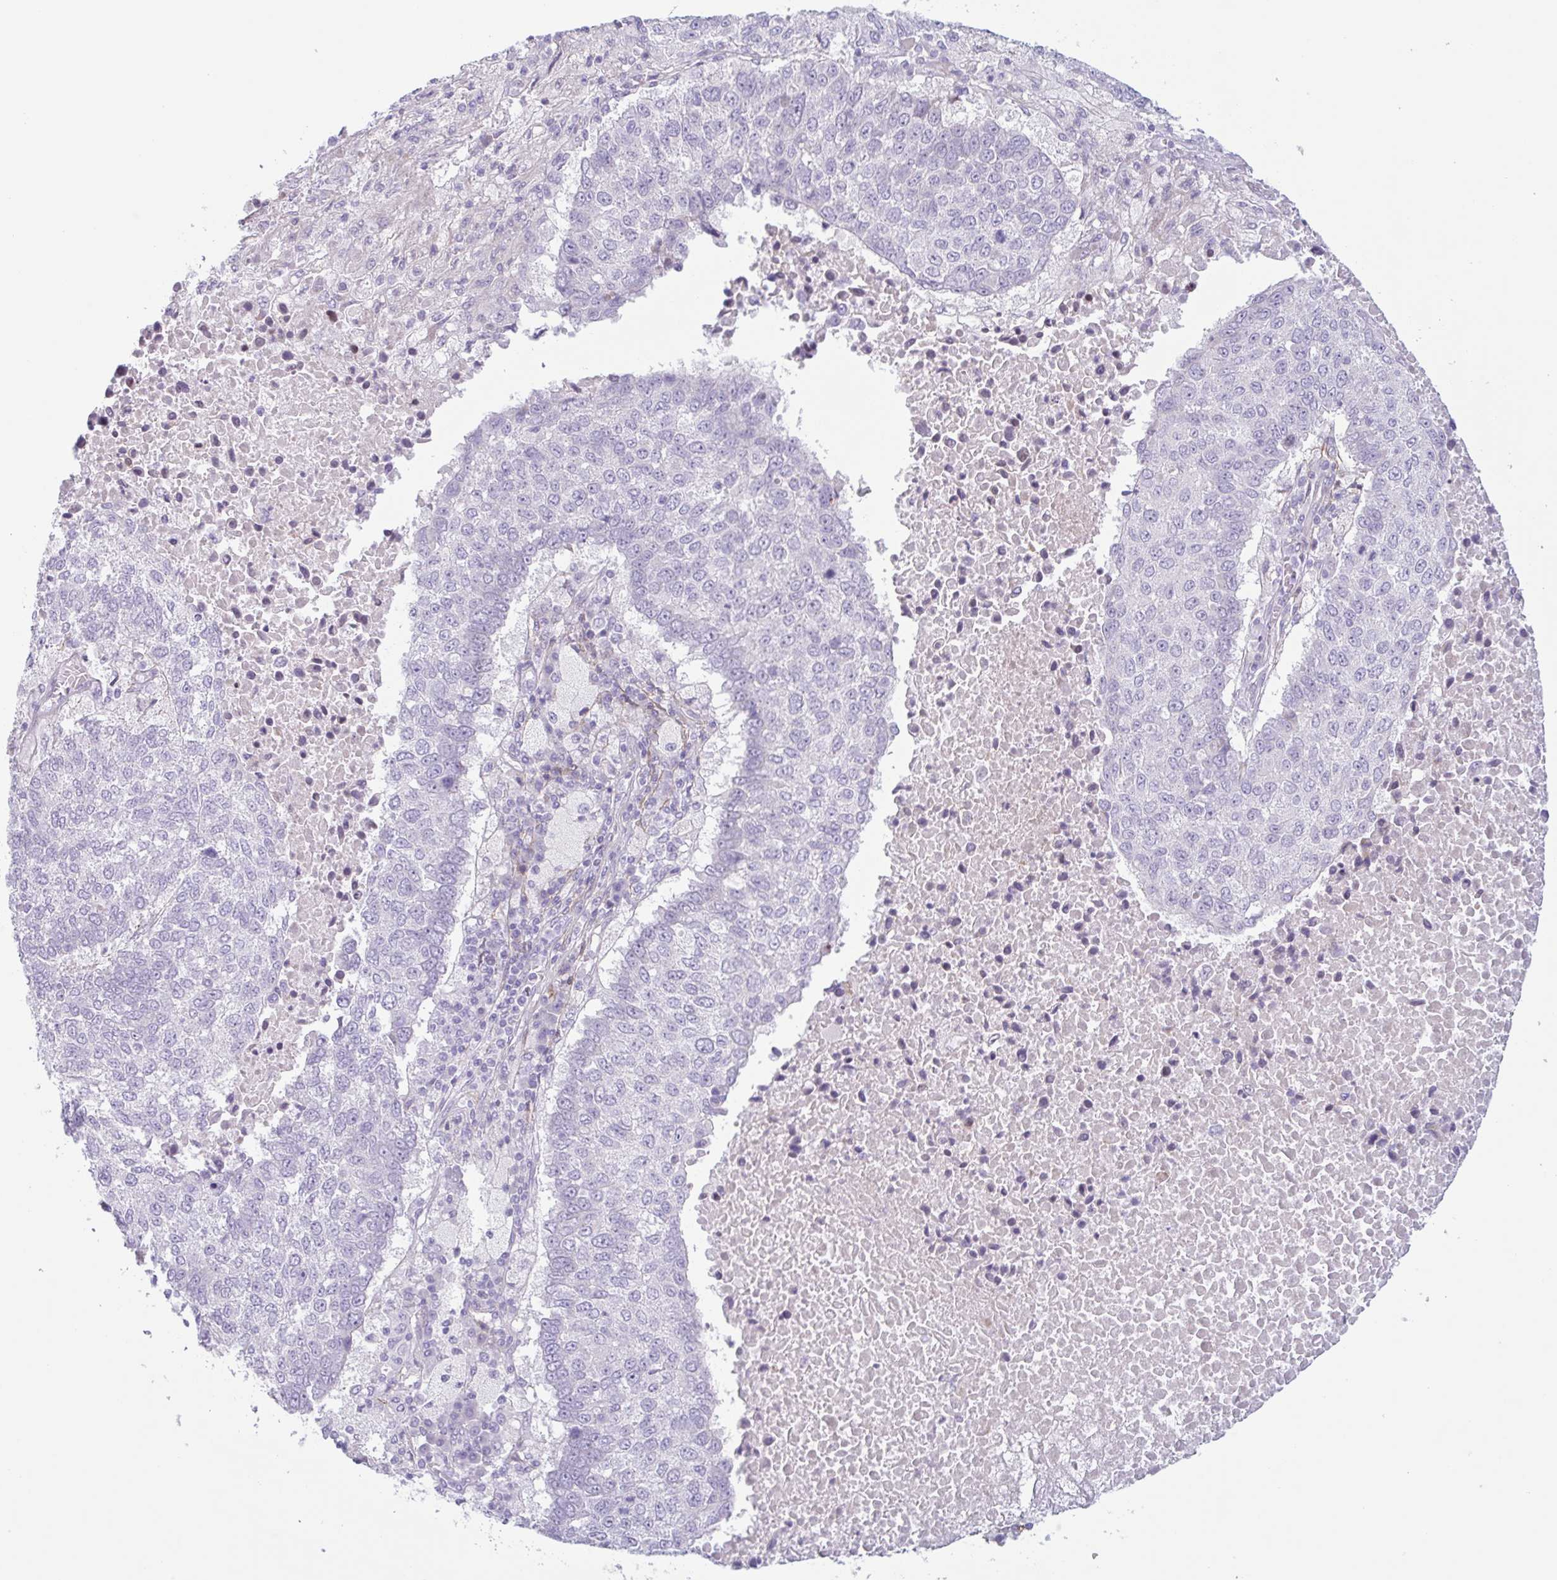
{"staining": {"intensity": "negative", "quantity": "none", "location": "none"}, "tissue": "lung cancer", "cell_type": "Tumor cells", "image_type": "cancer", "snomed": [{"axis": "morphology", "description": "Squamous cell carcinoma, NOS"}, {"axis": "topography", "description": "Lung"}], "caption": "Lung cancer was stained to show a protein in brown. There is no significant expression in tumor cells. (Brightfield microscopy of DAB immunohistochemistry at high magnification).", "gene": "MYH10", "patient": {"sex": "male", "age": 73}}